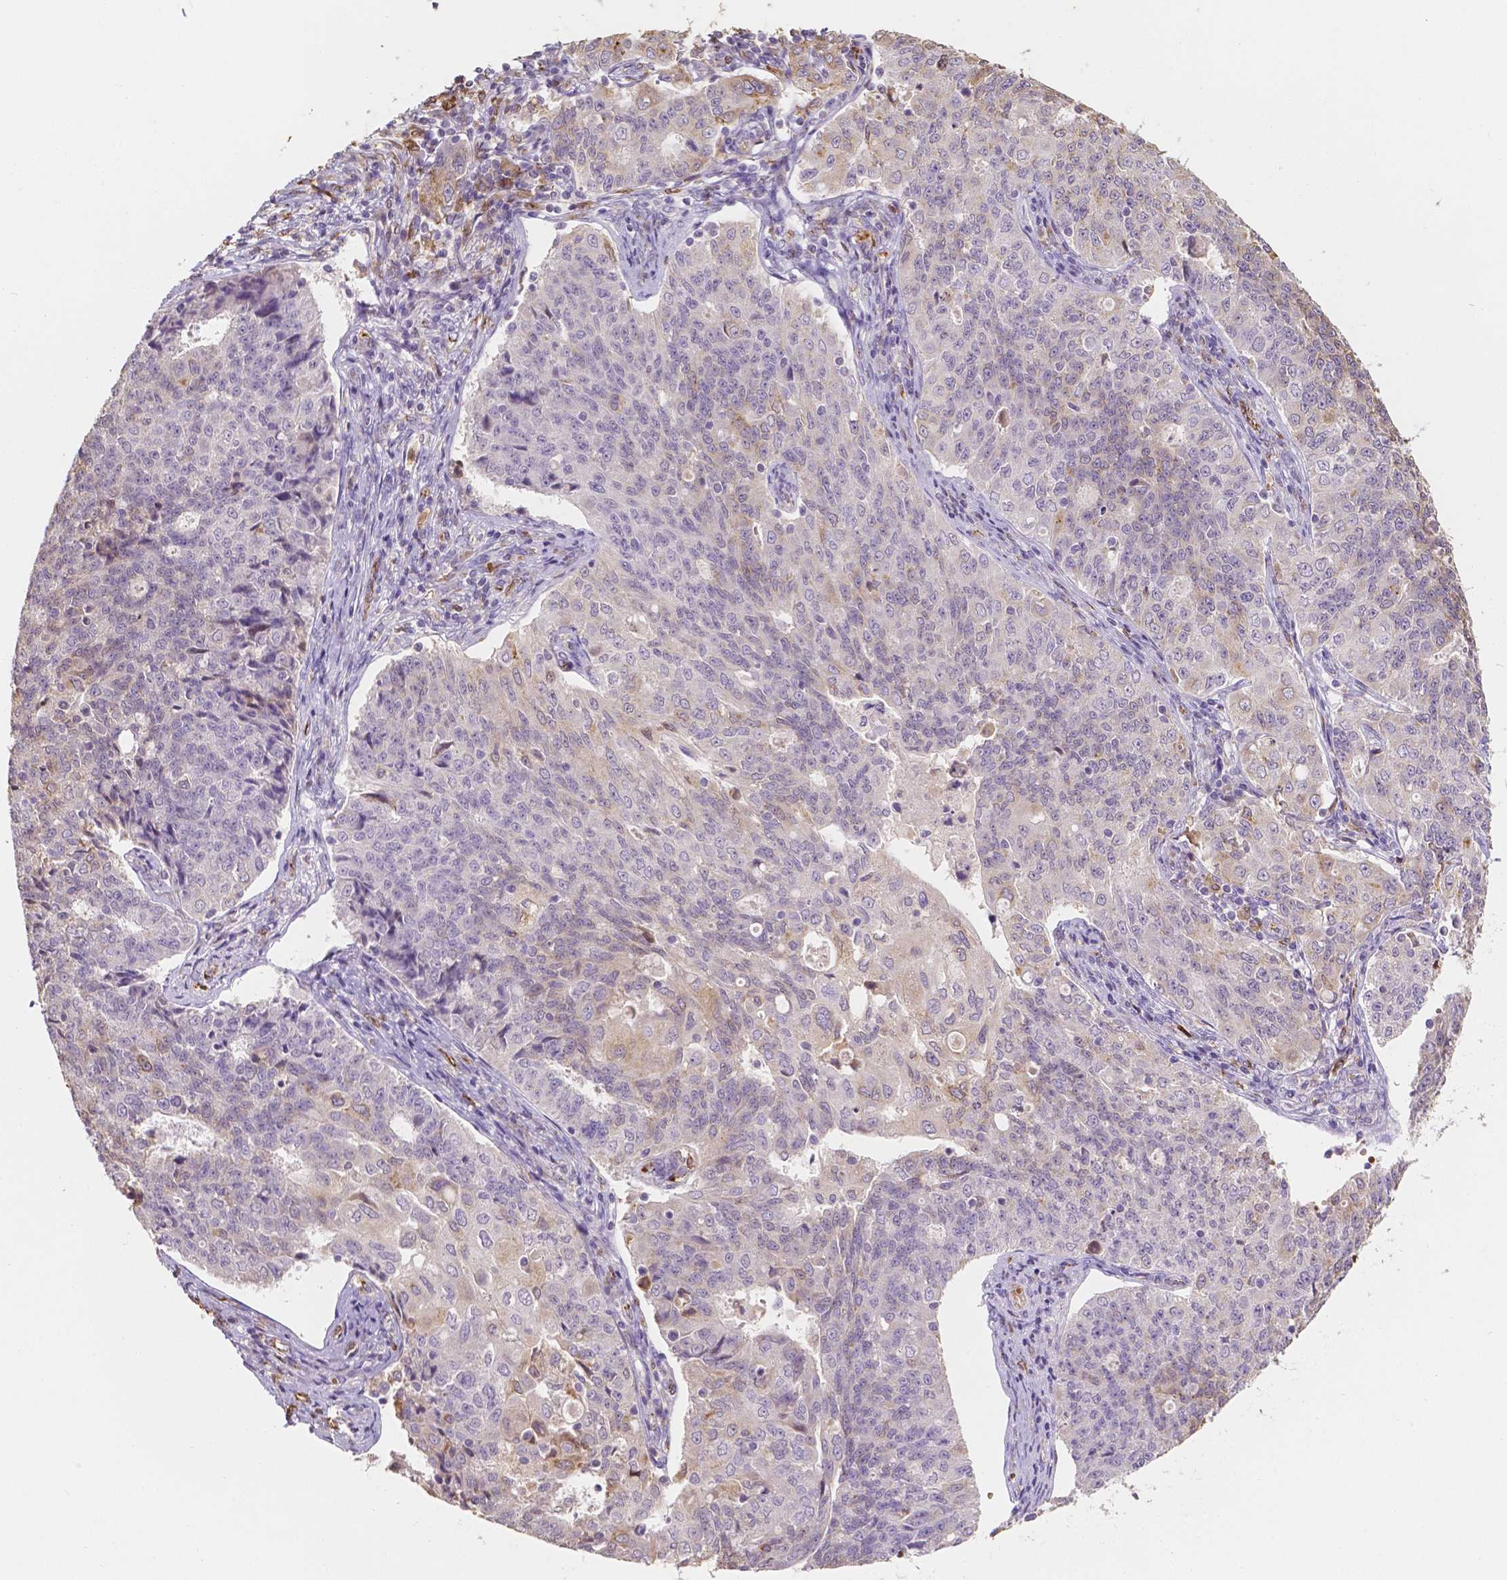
{"staining": {"intensity": "weak", "quantity": "<25%", "location": "cytoplasmic/membranous"}, "tissue": "endometrial cancer", "cell_type": "Tumor cells", "image_type": "cancer", "snomed": [{"axis": "morphology", "description": "Adenocarcinoma, NOS"}, {"axis": "topography", "description": "Endometrium"}], "caption": "High power microscopy histopathology image of an IHC histopathology image of endometrial cancer, revealing no significant positivity in tumor cells. (Stains: DAB immunohistochemistry with hematoxylin counter stain, Microscopy: brightfield microscopy at high magnification).", "gene": "SLC22A4", "patient": {"sex": "female", "age": 43}}